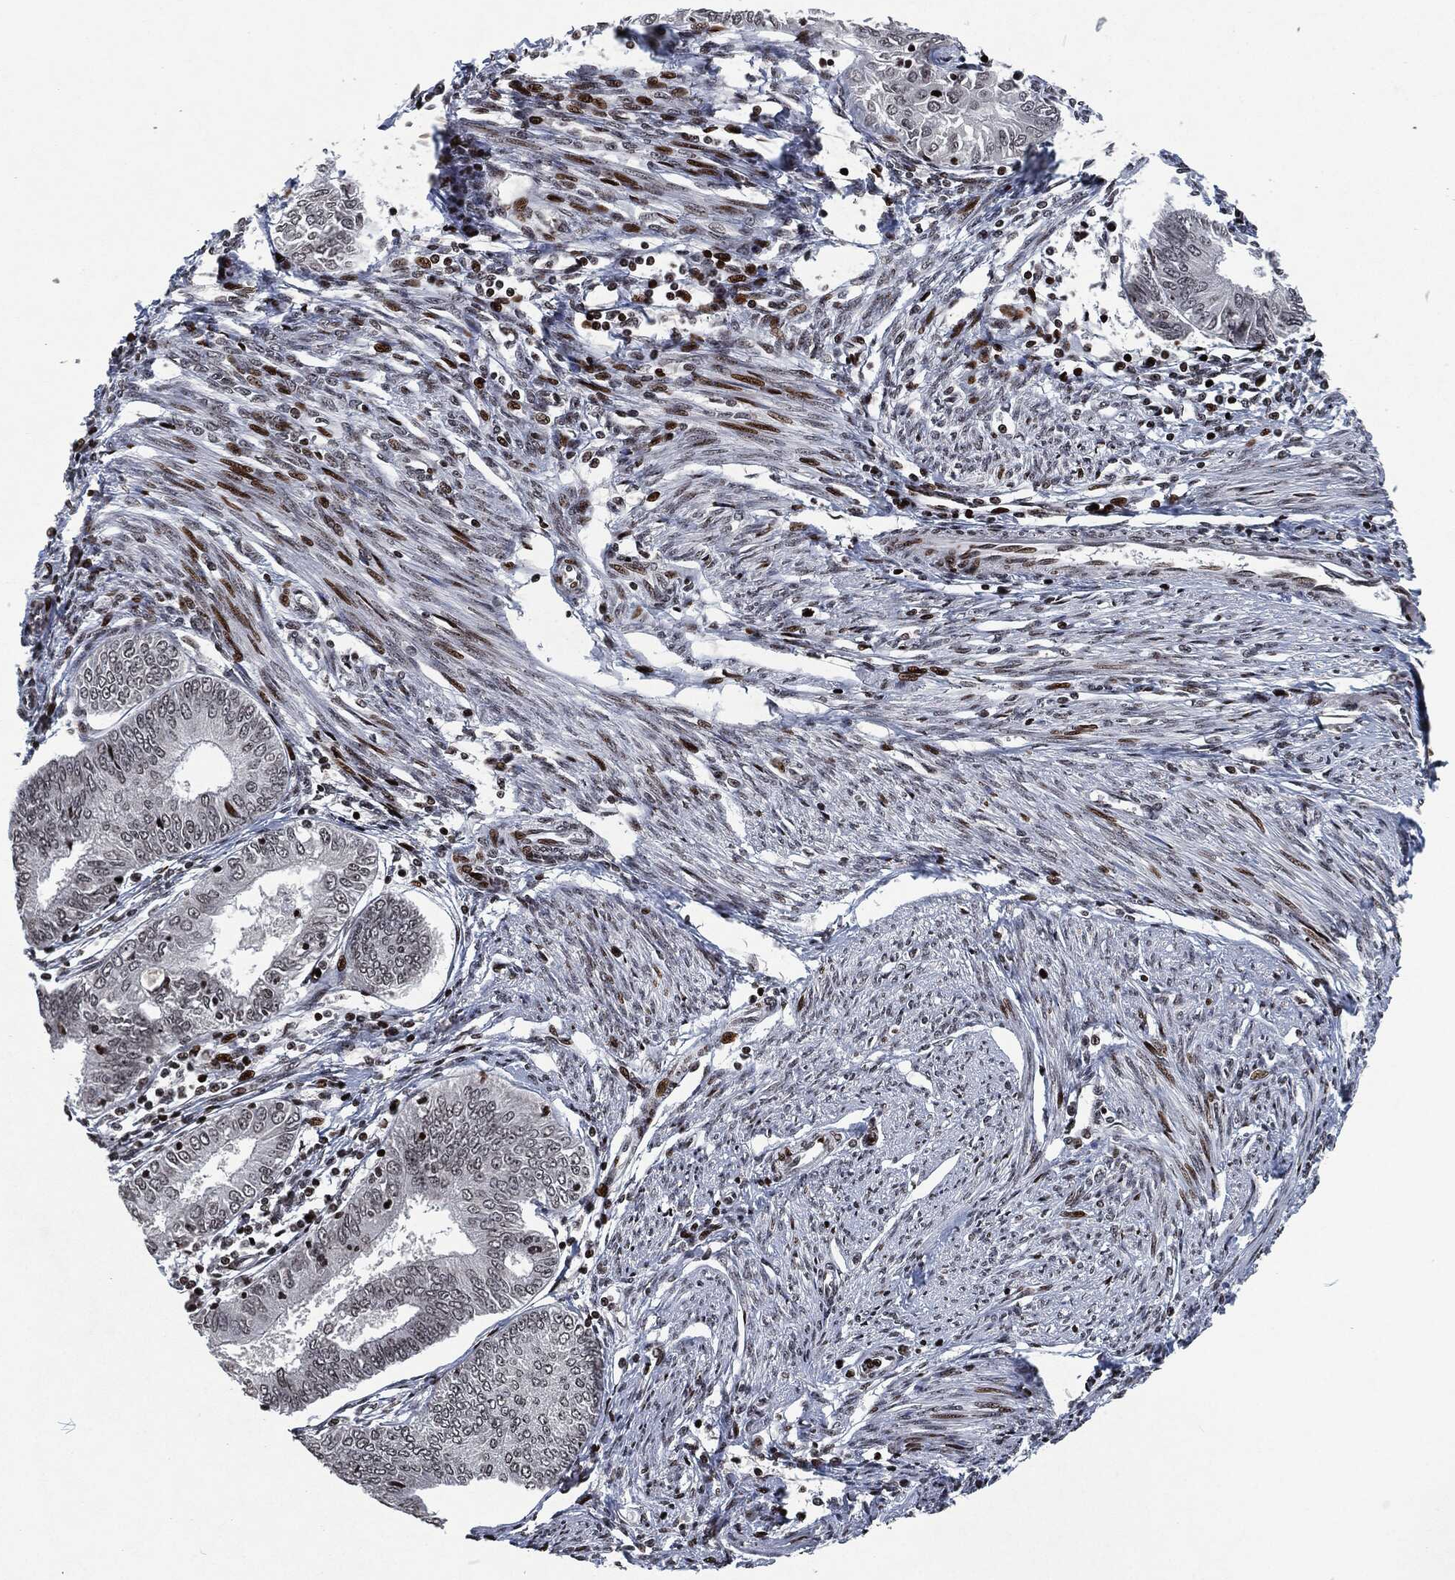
{"staining": {"intensity": "negative", "quantity": "none", "location": "none"}, "tissue": "endometrial cancer", "cell_type": "Tumor cells", "image_type": "cancer", "snomed": [{"axis": "morphology", "description": "Adenocarcinoma, NOS"}, {"axis": "topography", "description": "Endometrium"}], "caption": "Immunohistochemical staining of human endometrial cancer displays no significant positivity in tumor cells.", "gene": "EGFR", "patient": {"sex": "female", "age": 68}}